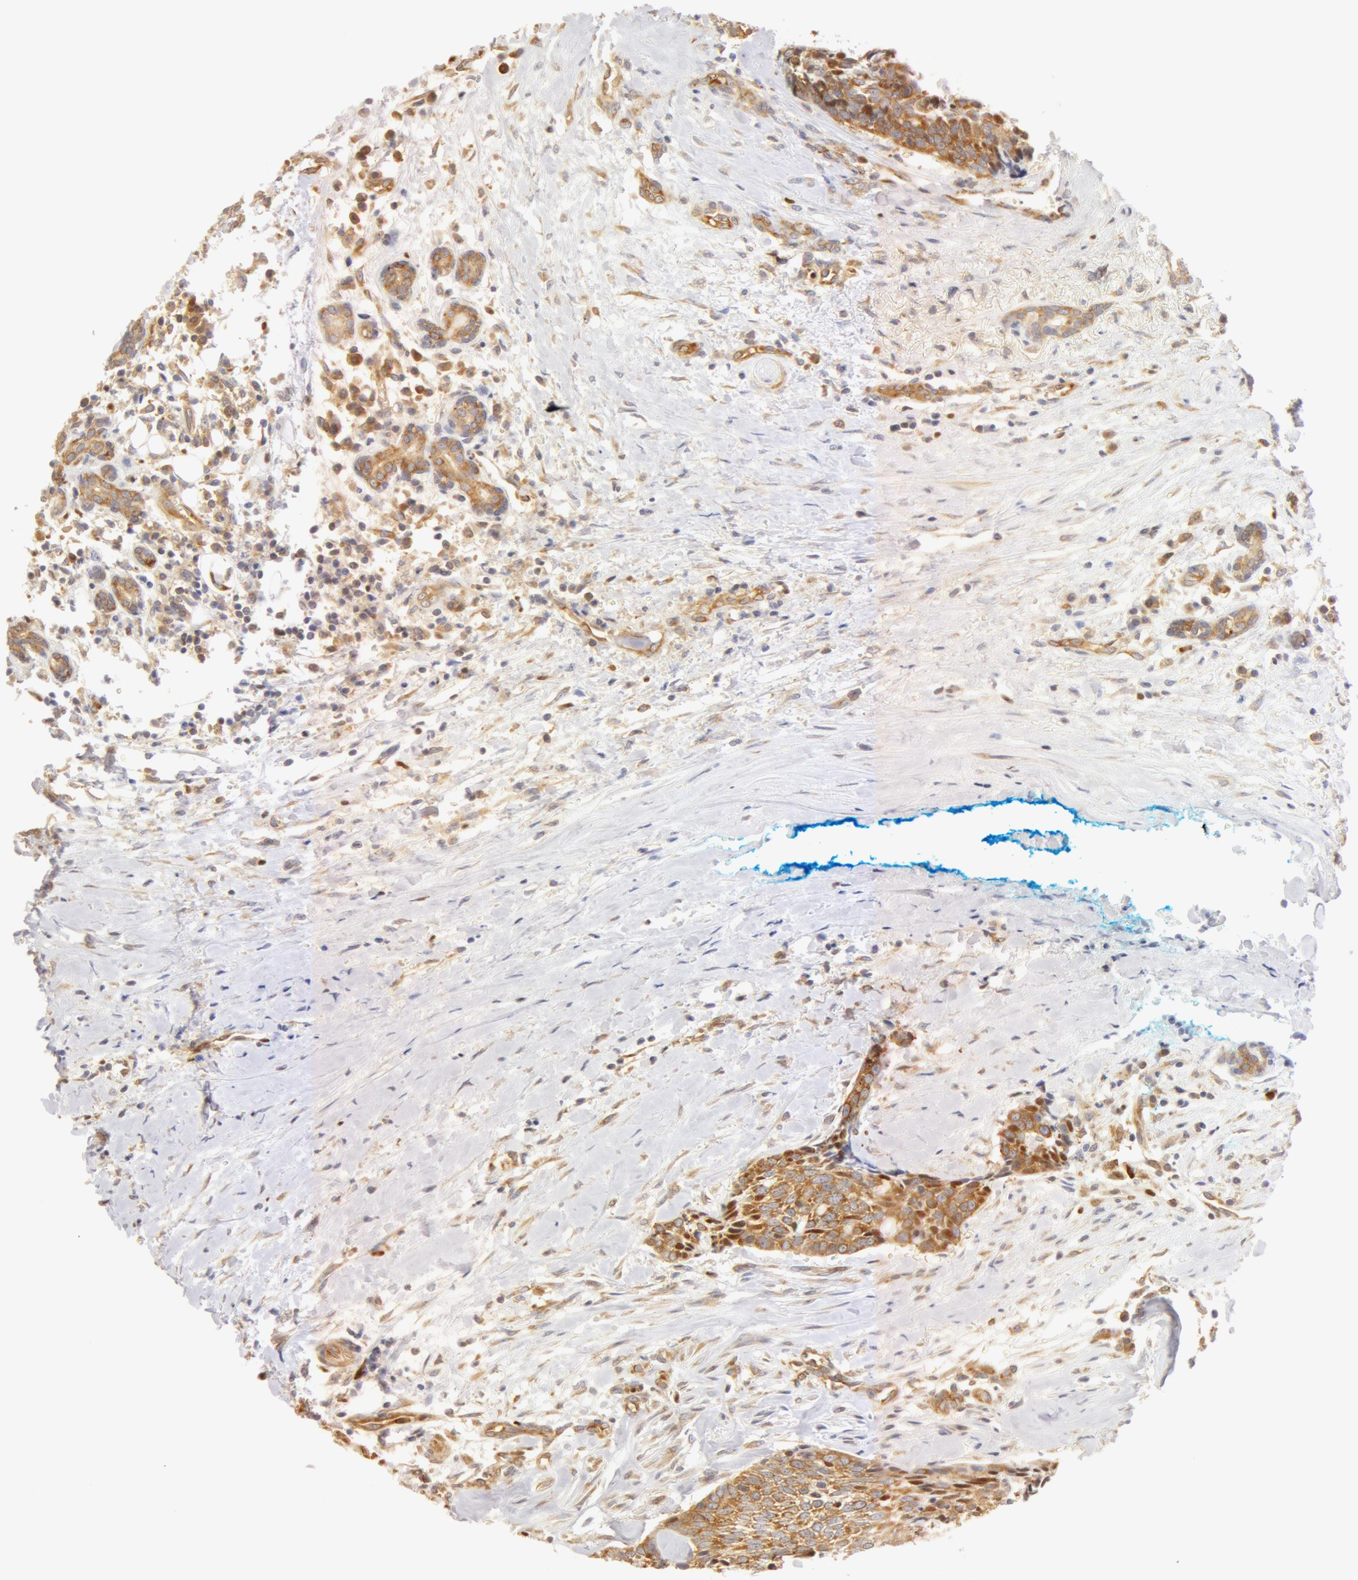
{"staining": {"intensity": "weak", "quantity": "25%-75%", "location": "cytoplasmic/membranous,nuclear"}, "tissue": "head and neck cancer", "cell_type": "Tumor cells", "image_type": "cancer", "snomed": [{"axis": "morphology", "description": "Squamous cell carcinoma, NOS"}, {"axis": "topography", "description": "Salivary gland"}, {"axis": "topography", "description": "Head-Neck"}], "caption": "Brown immunohistochemical staining in head and neck cancer (squamous cell carcinoma) reveals weak cytoplasmic/membranous and nuclear staining in approximately 25%-75% of tumor cells.", "gene": "DDX3Y", "patient": {"sex": "male", "age": 70}}